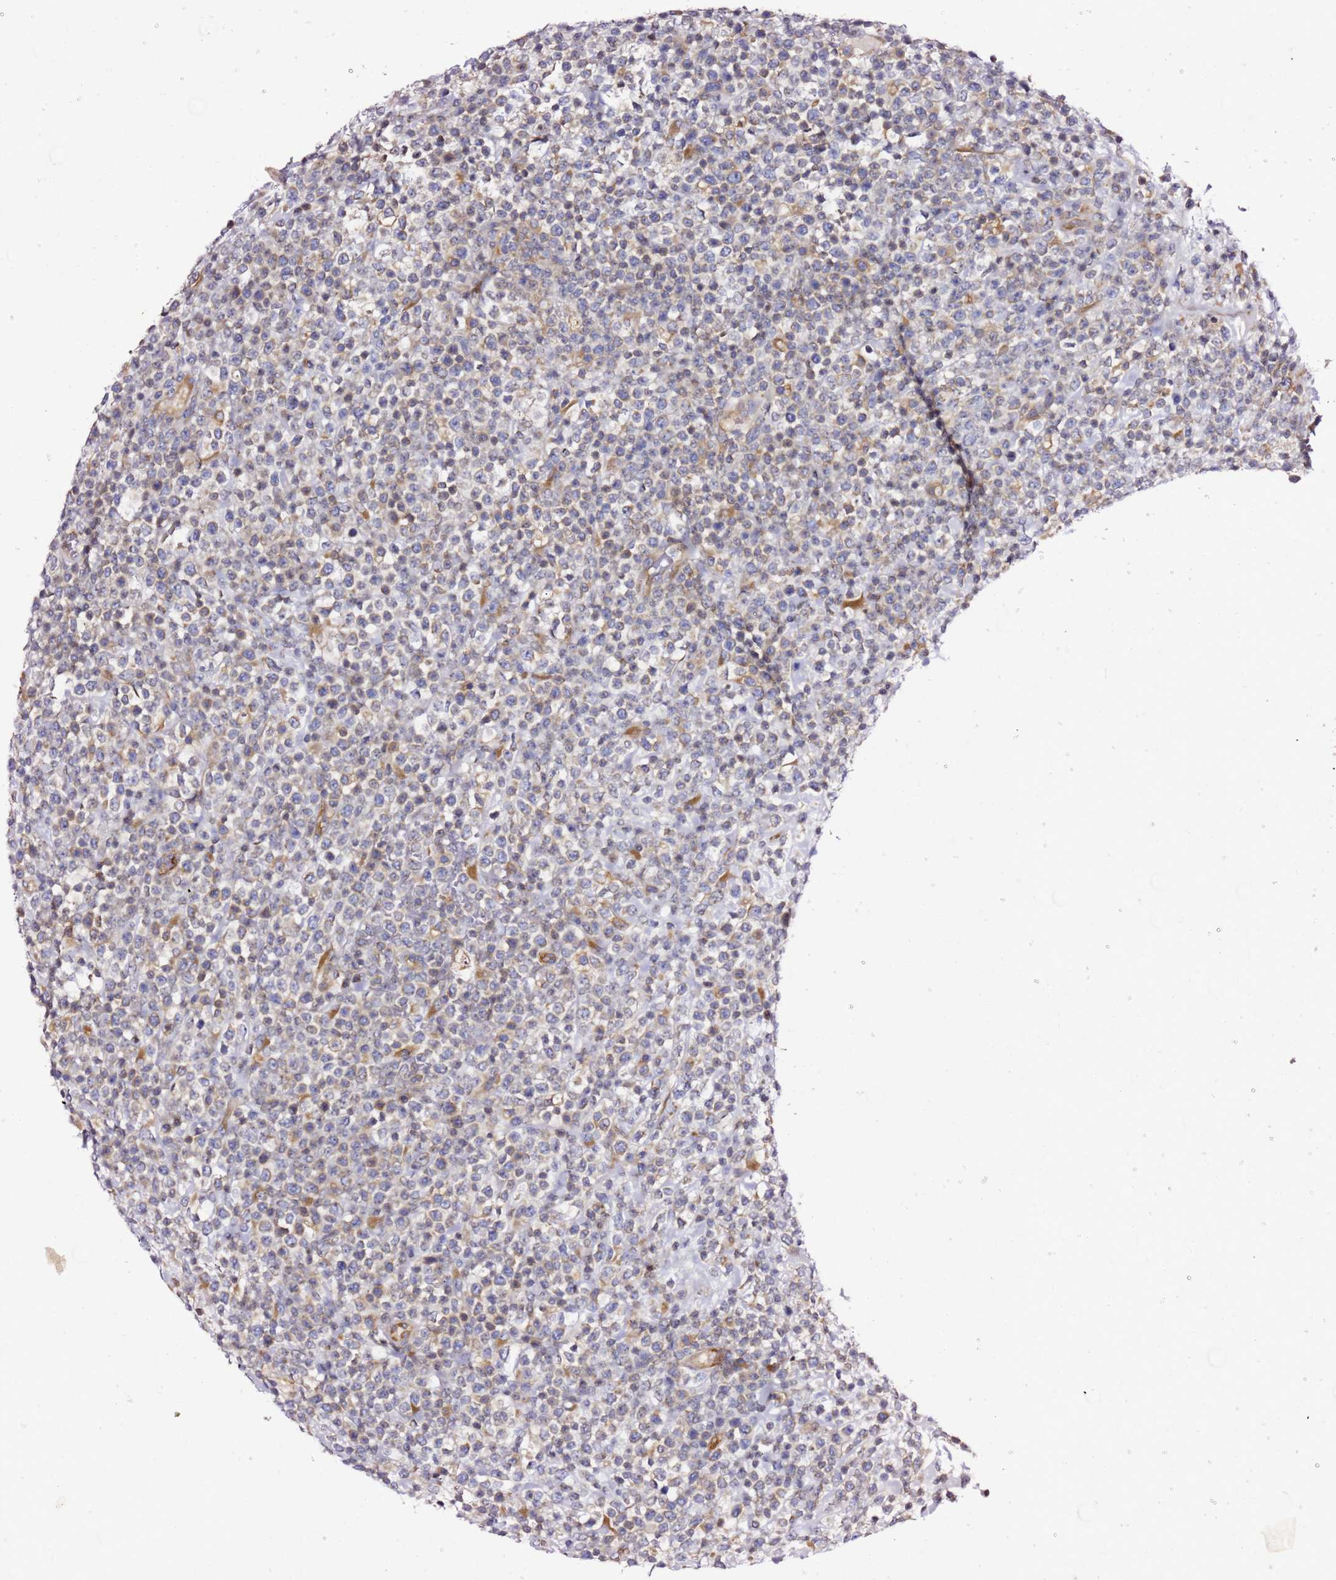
{"staining": {"intensity": "negative", "quantity": "none", "location": "none"}, "tissue": "lymphoma", "cell_type": "Tumor cells", "image_type": "cancer", "snomed": [{"axis": "morphology", "description": "Malignant lymphoma, non-Hodgkin's type, High grade"}, {"axis": "topography", "description": "Colon"}], "caption": "A high-resolution image shows immunohistochemistry (IHC) staining of lymphoma, which exhibits no significant positivity in tumor cells.", "gene": "KIF7", "patient": {"sex": "female", "age": 53}}